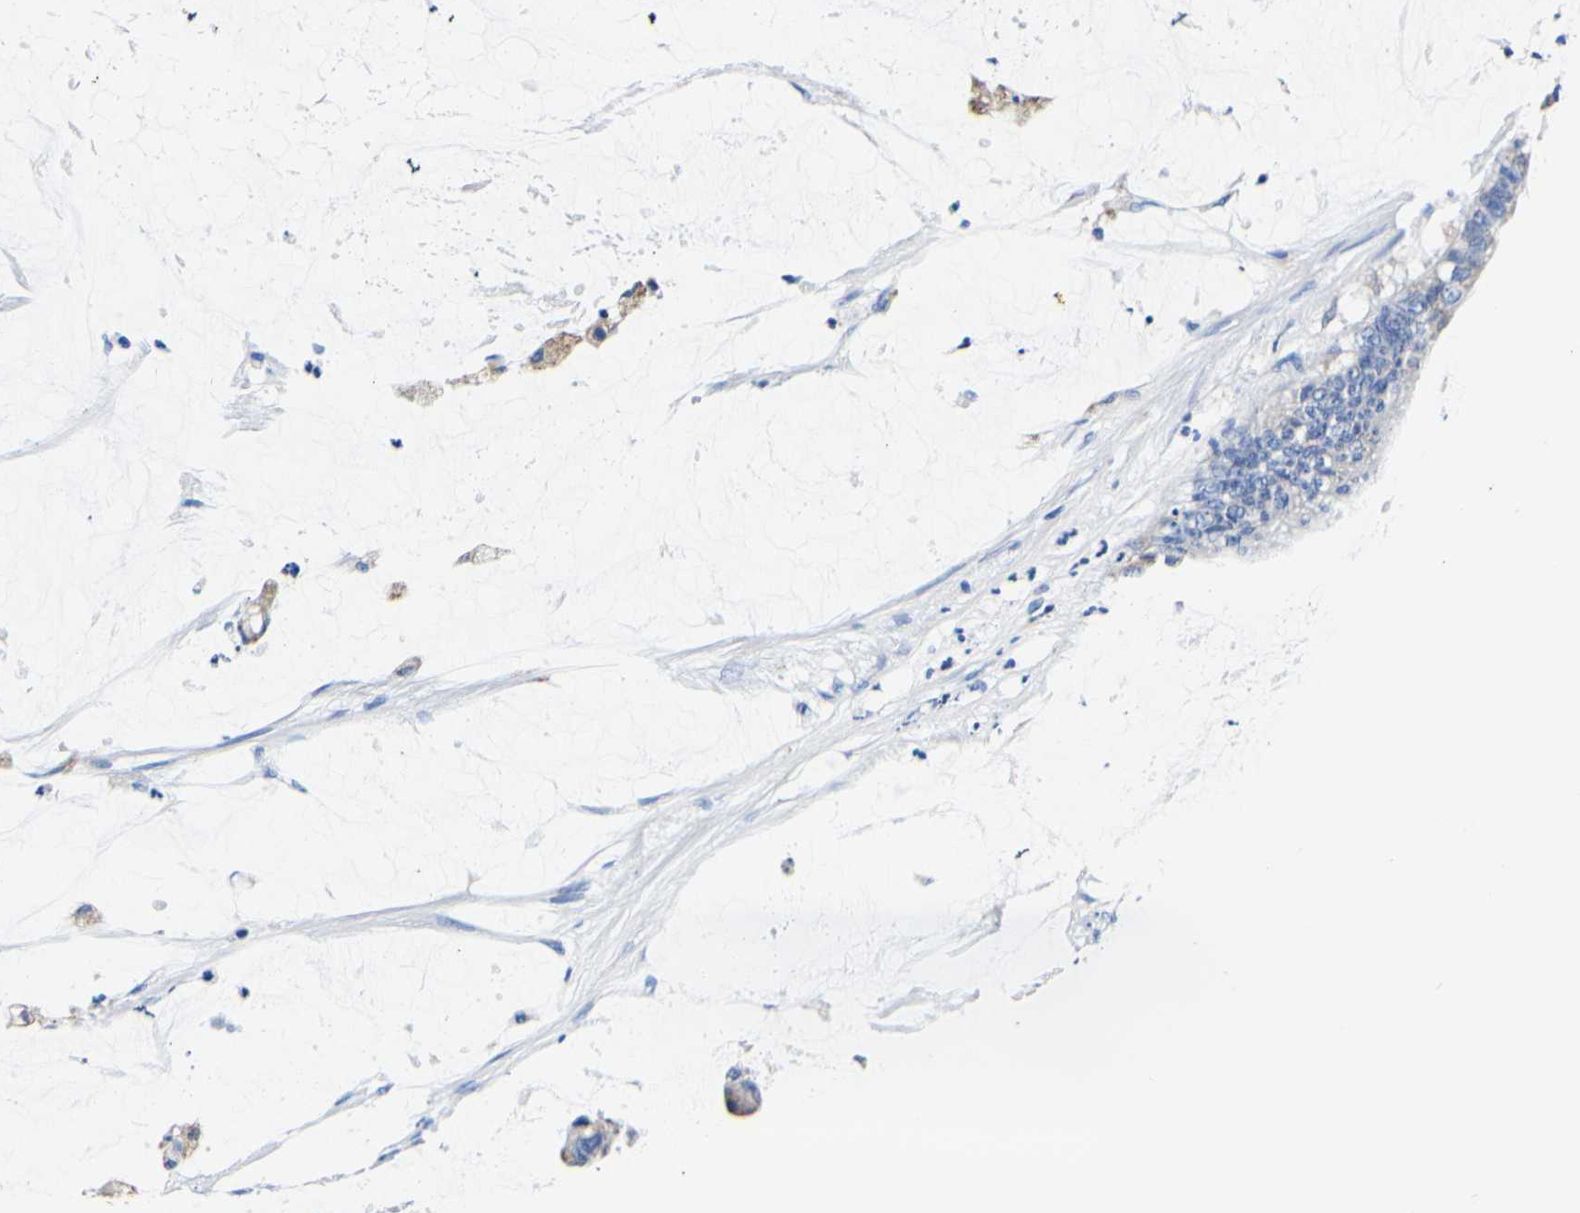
{"staining": {"intensity": "negative", "quantity": "none", "location": "none"}, "tissue": "colorectal cancer", "cell_type": "Tumor cells", "image_type": "cancer", "snomed": [{"axis": "morphology", "description": "Adenocarcinoma, NOS"}, {"axis": "topography", "description": "Rectum"}], "caption": "Photomicrograph shows no significant protein expression in tumor cells of adenocarcinoma (colorectal).", "gene": "P4HB", "patient": {"sex": "female", "age": 66}}